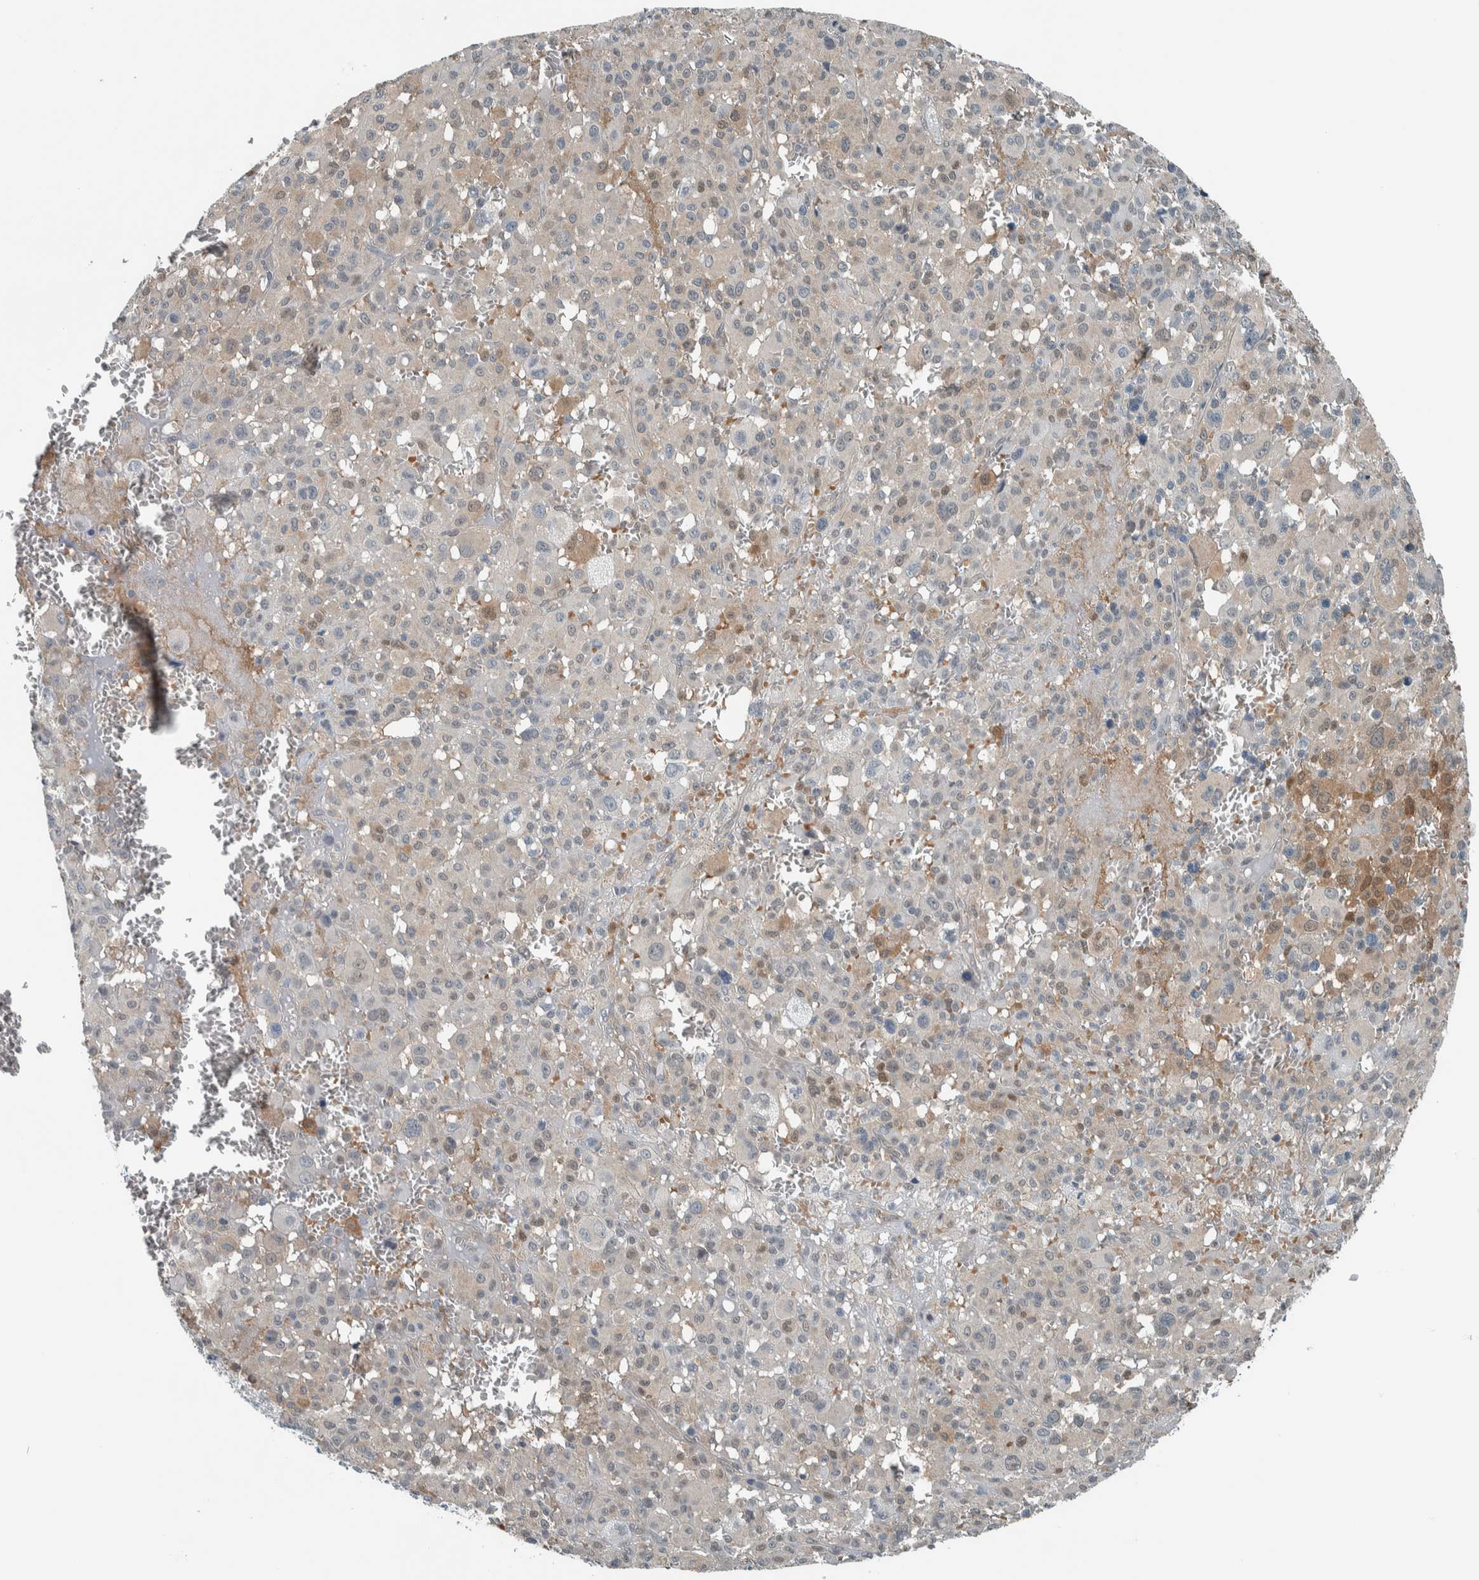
{"staining": {"intensity": "moderate", "quantity": "<25%", "location": "cytoplasmic/membranous,nuclear"}, "tissue": "melanoma", "cell_type": "Tumor cells", "image_type": "cancer", "snomed": [{"axis": "morphology", "description": "Malignant melanoma, Metastatic site"}, {"axis": "topography", "description": "Skin"}], "caption": "A micrograph of malignant melanoma (metastatic site) stained for a protein exhibits moderate cytoplasmic/membranous and nuclear brown staining in tumor cells.", "gene": "ALAD", "patient": {"sex": "female", "age": 74}}